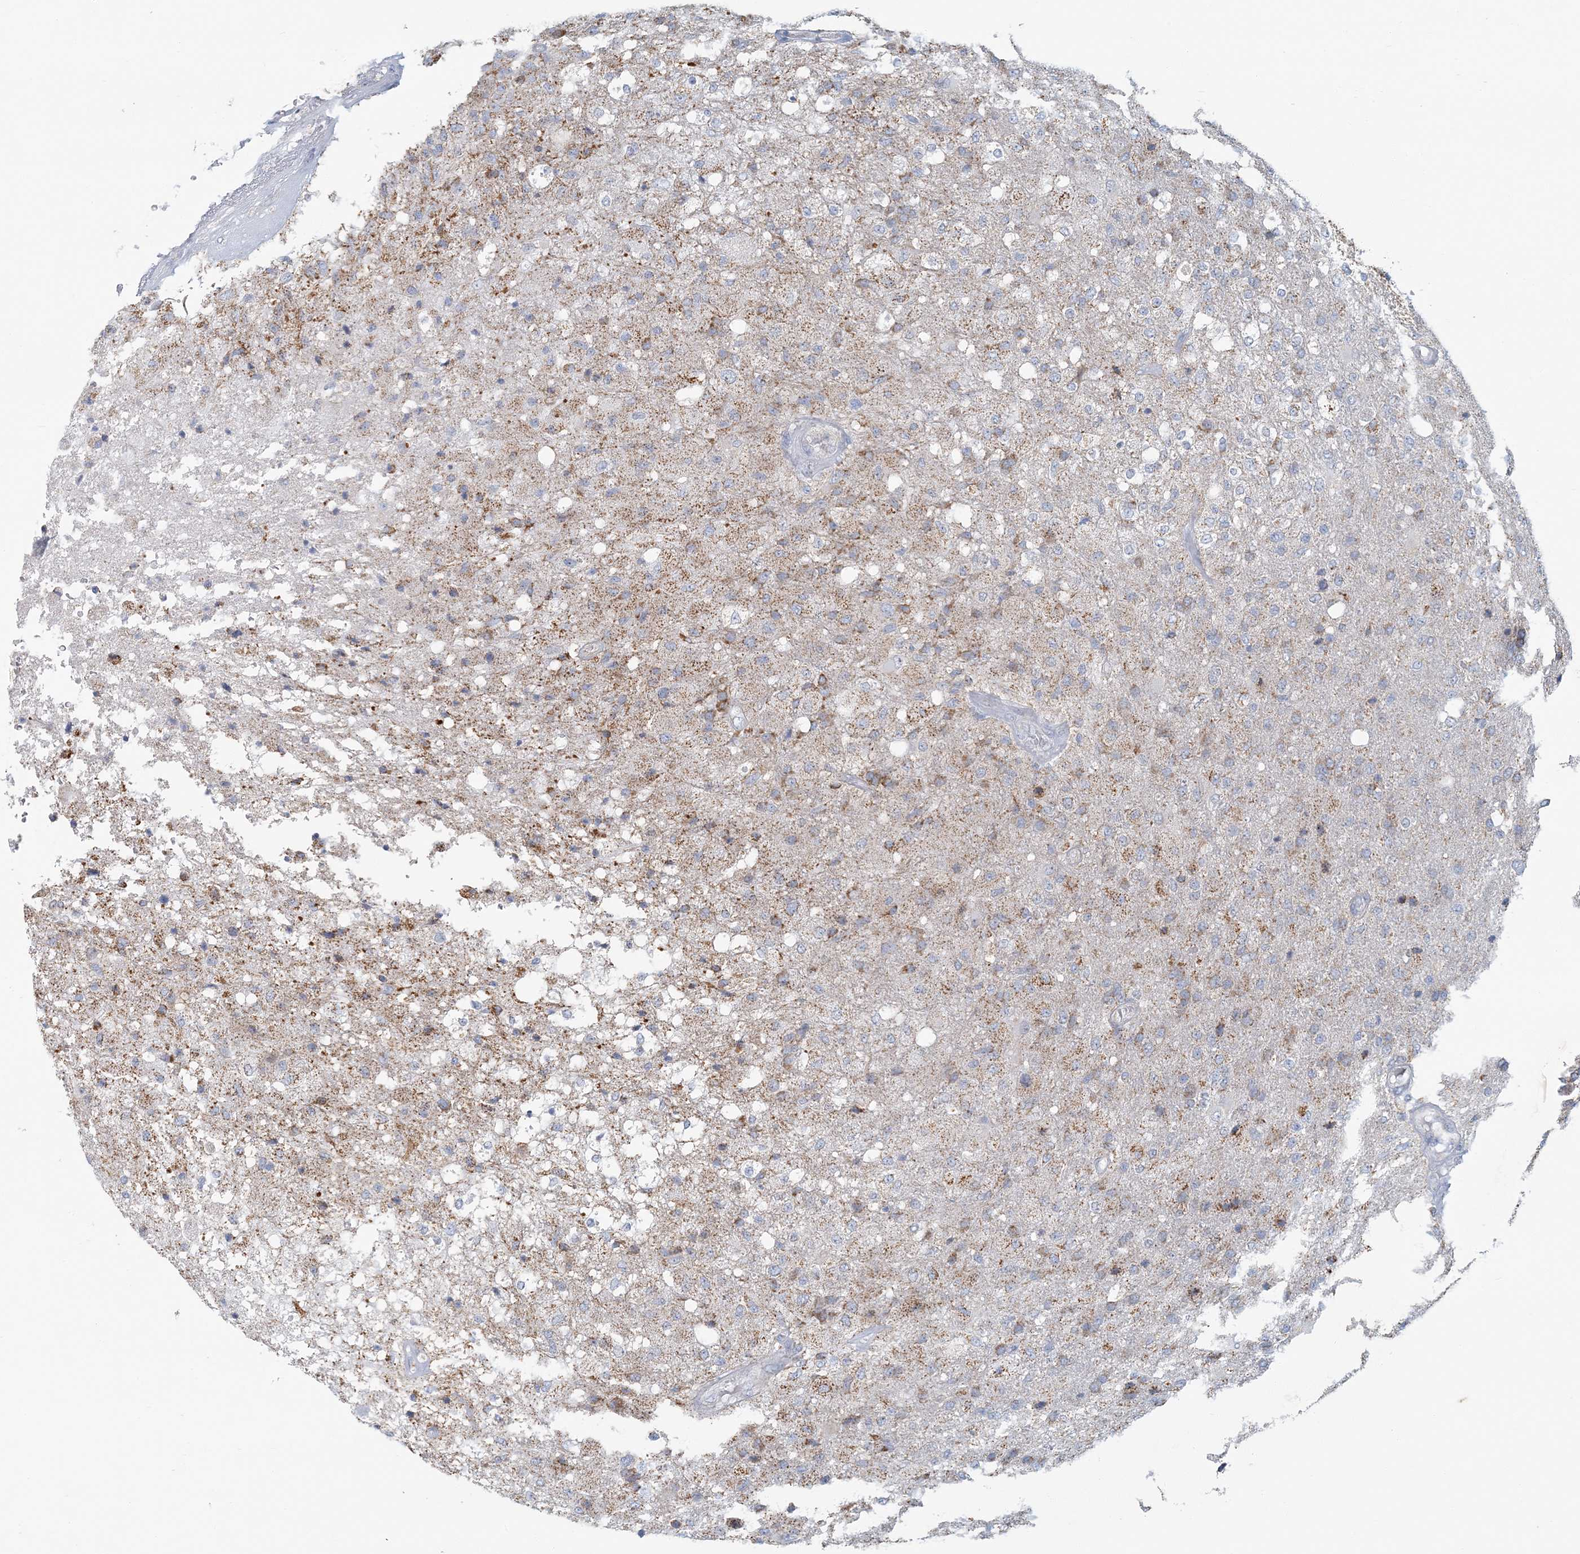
{"staining": {"intensity": "weak", "quantity": "25%-75%", "location": "cytoplasmic/membranous"}, "tissue": "glioma", "cell_type": "Tumor cells", "image_type": "cancer", "snomed": [{"axis": "morphology", "description": "Normal tissue, NOS"}, {"axis": "morphology", "description": "Glioma, malignant, High grade"}, {"axis": "topography", "description": "Cerebral cortex"}], "caption": "A low amount of weak cytoplasmic/membranous expression is identified in about 25%-75% of tumor cells in glioma tissue.", "gene": "BDH1", "patient": {"sex": "male", "age": 77}}